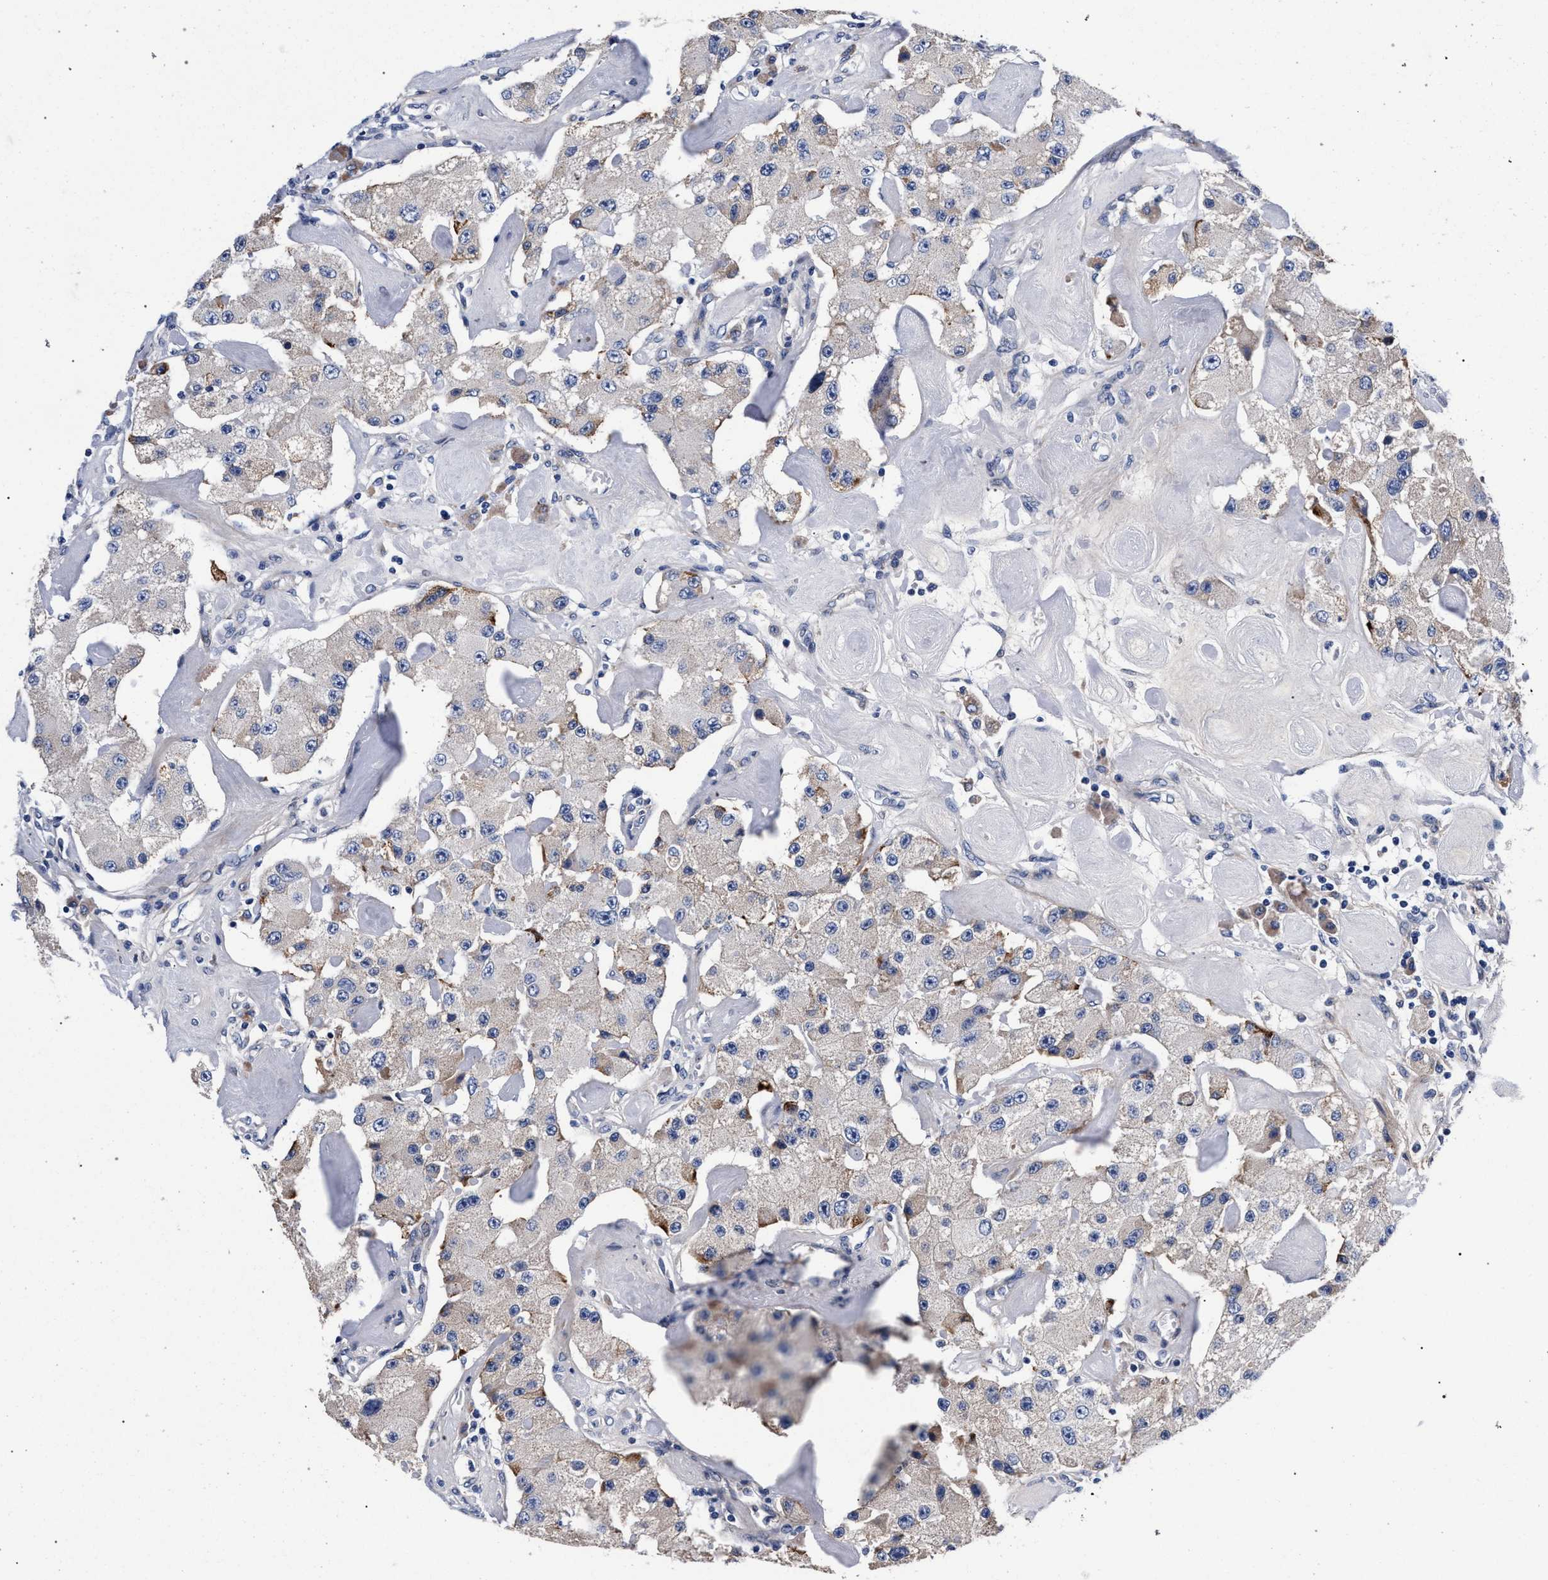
{"staining": {"intensity": "weak", "quantity": "<25%", "location": "cytoplasmic/membranous"}, "tissue": "carcinoid", "cell_type": "Tumor cells", "image_type": "cancer", "snomed": [{"axis": "morphology", "description": "Carcinoid, malignant, NOS"}, {"axis": "topography", "description": "Pancreas"}], "caption": "Immunohistochemistry (IHC) of carcinoid (malignant) shows no expression in tumor cells.", "gene": "ACOX1", "patient": {"sex": "male", "age": 41}}